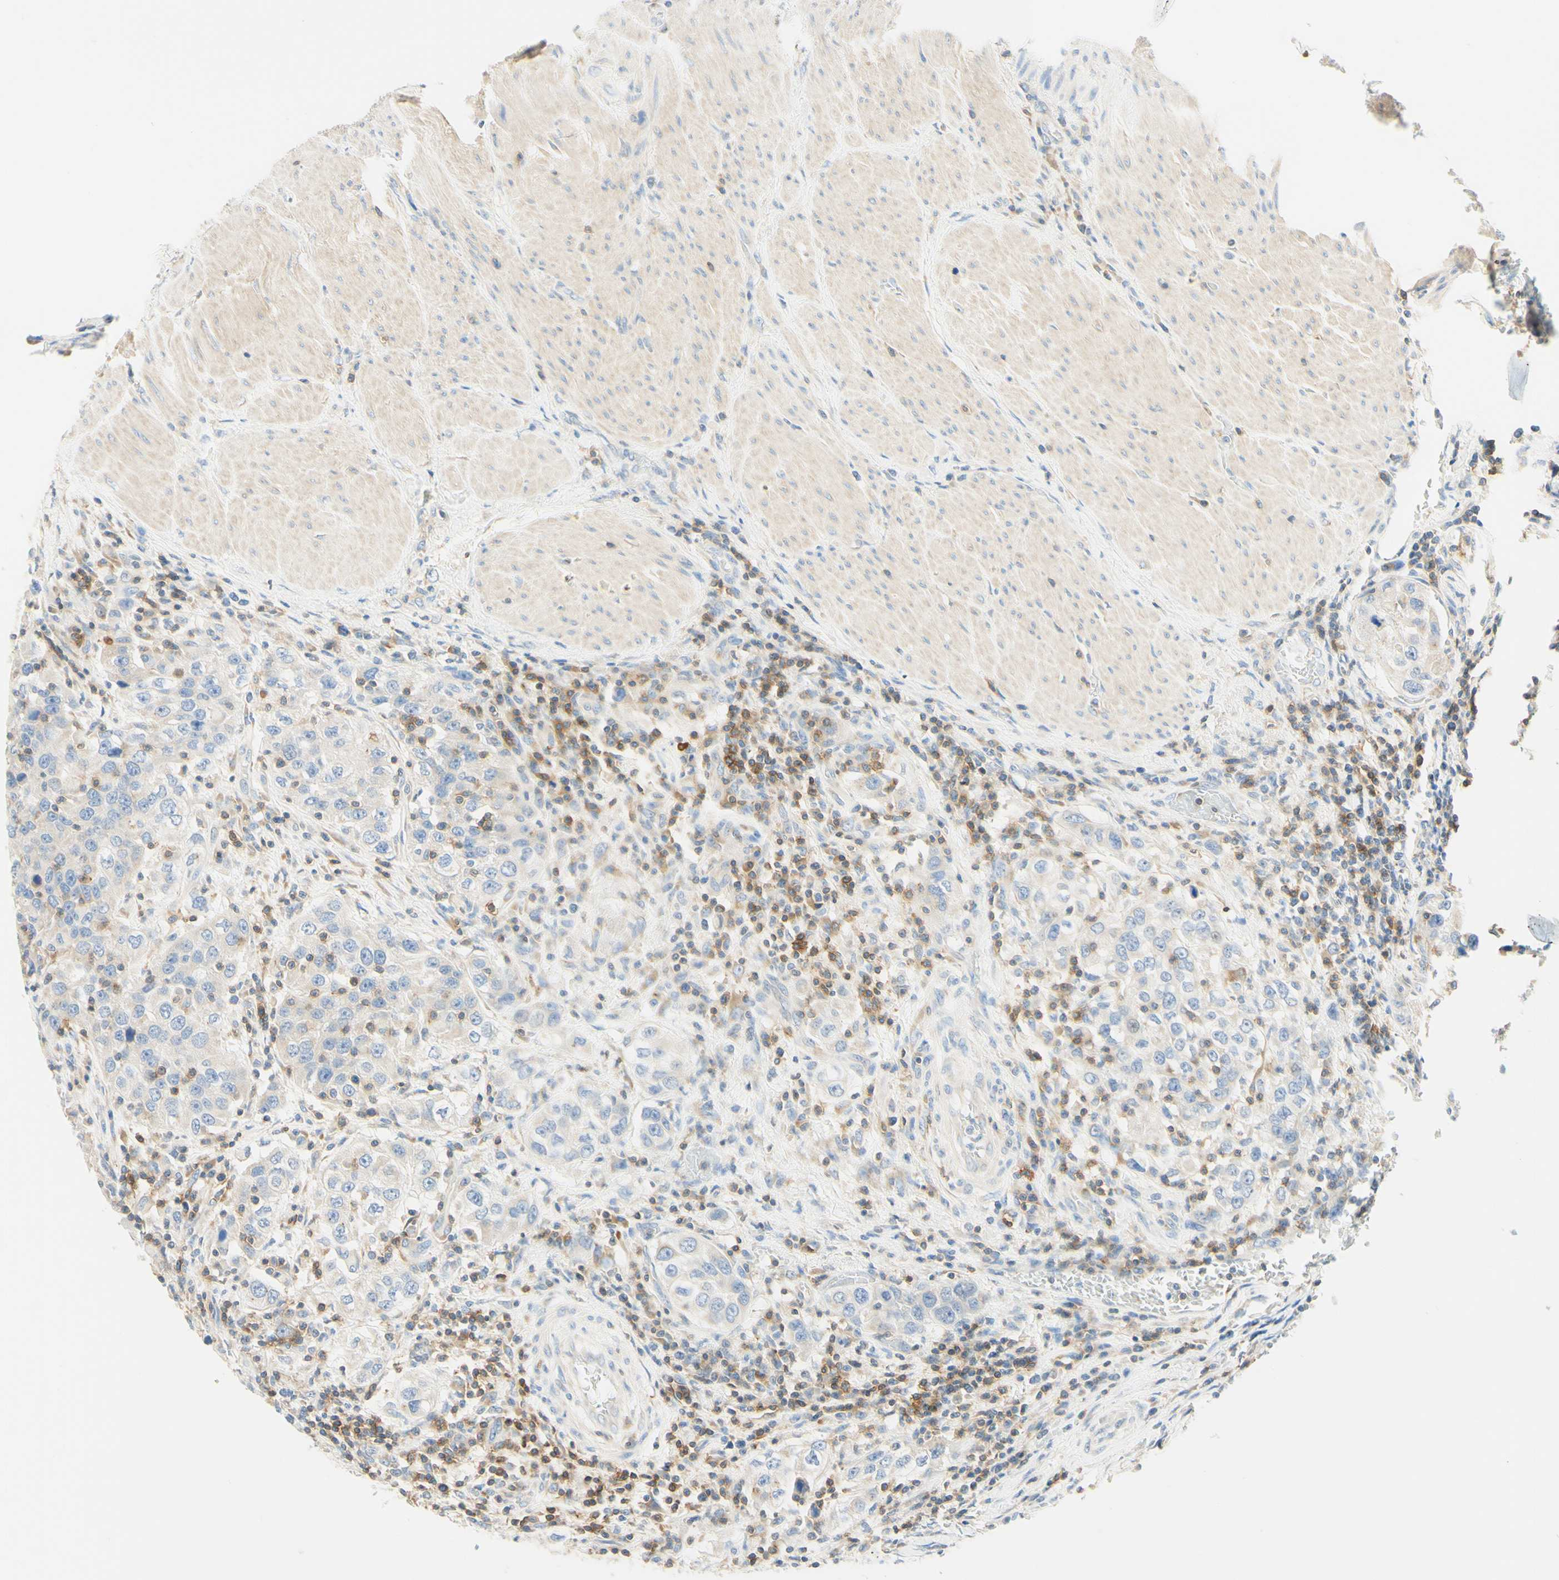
{"staining": {"intensity": "negative", "quantity": "none", "location": "none"}, "tissue": "urothelial cancer", "cell_type": "Tumor cells", "image_type": "cancer", "snomed": [{"axis": "morphology", "description": "Urothelial carcinoma, High grade"}, {"axis": "topography", "description": "Urinary bladder"}], "caption": "Immunohistochemical staining of human urothelial carcinoma (high-grade) displays no significant staining in tumor cells.", "gene": "LAT", "patient": {"sex": "female", "age": 80}}